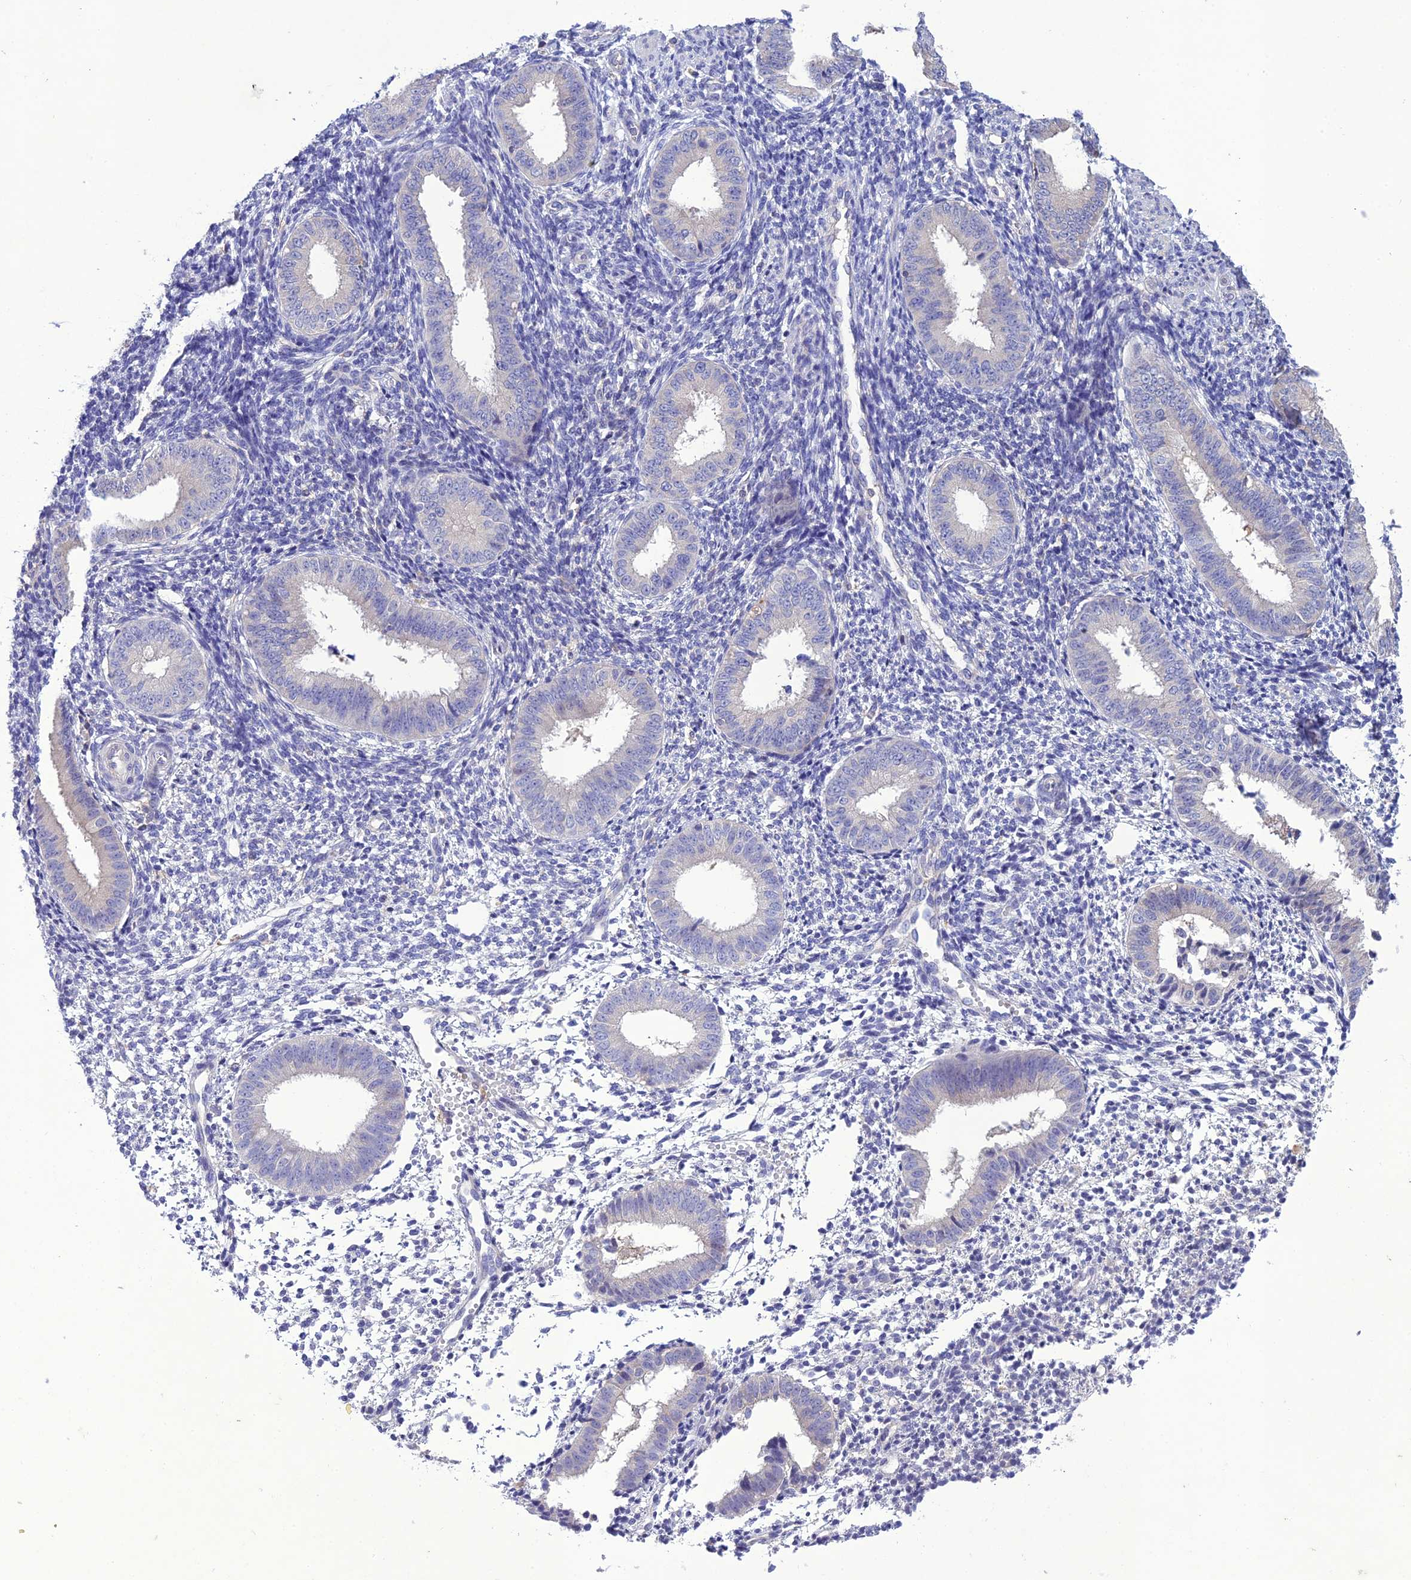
{"staining": {"intensity": "negative", "quantity": "none", "location": "none"}, "tissue": "endometrium", "cell_type": "Cells in endometrial stroma", "image_type": "normal", "snomed": [{"axis": "morphology", "description": "Normal tissue, NOS"}, {"axis": "topography", "description": "Uterus"}, {"axis": "topography", "description": "Endometrium"}], "caption": "There is no significant staining in cells in endometrial stroma of endometrium. The staining is performed using DAB brown chromogen with nuclei counter-stained in using hematoxylin.", "gene": "SNX24", "patient": {"sex": "female", "age": 48}}